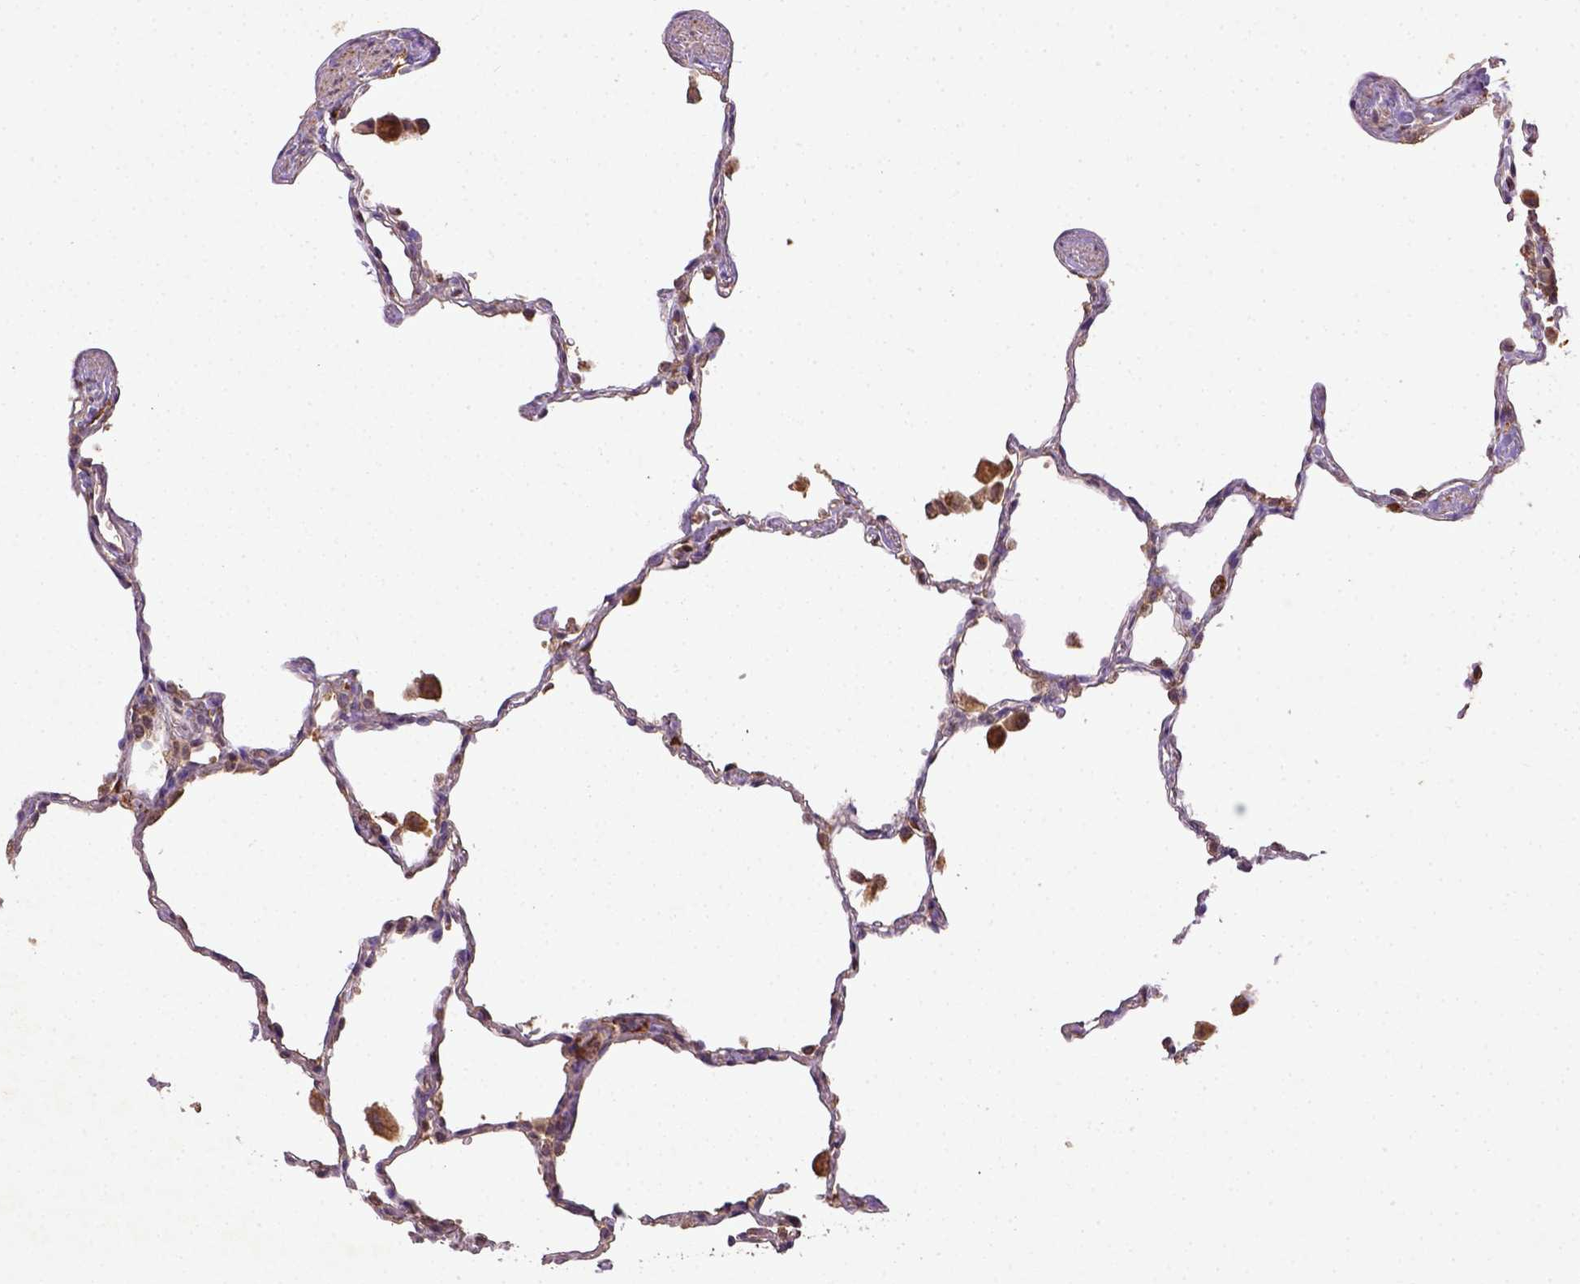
{"staining": {"intensity": "weak", "quantity": "25%-75%", "location": "cytoplasmic/membranous"}, "tissue": "lung", "cell_type": "Alveolar cells", "image_type": "normal", "snomed": [{"axis": "morphology", "description": "Normal tissue, NOS"}, {"axis": "topography", "description": "Lung"}], "caption": "Weak cytoplasmic/membranous protein expression is appreciated in approximately 25%-75% of alveolar cells in lung.", "gene": "MT", "patient": {"sex": "female", "age": 47}}